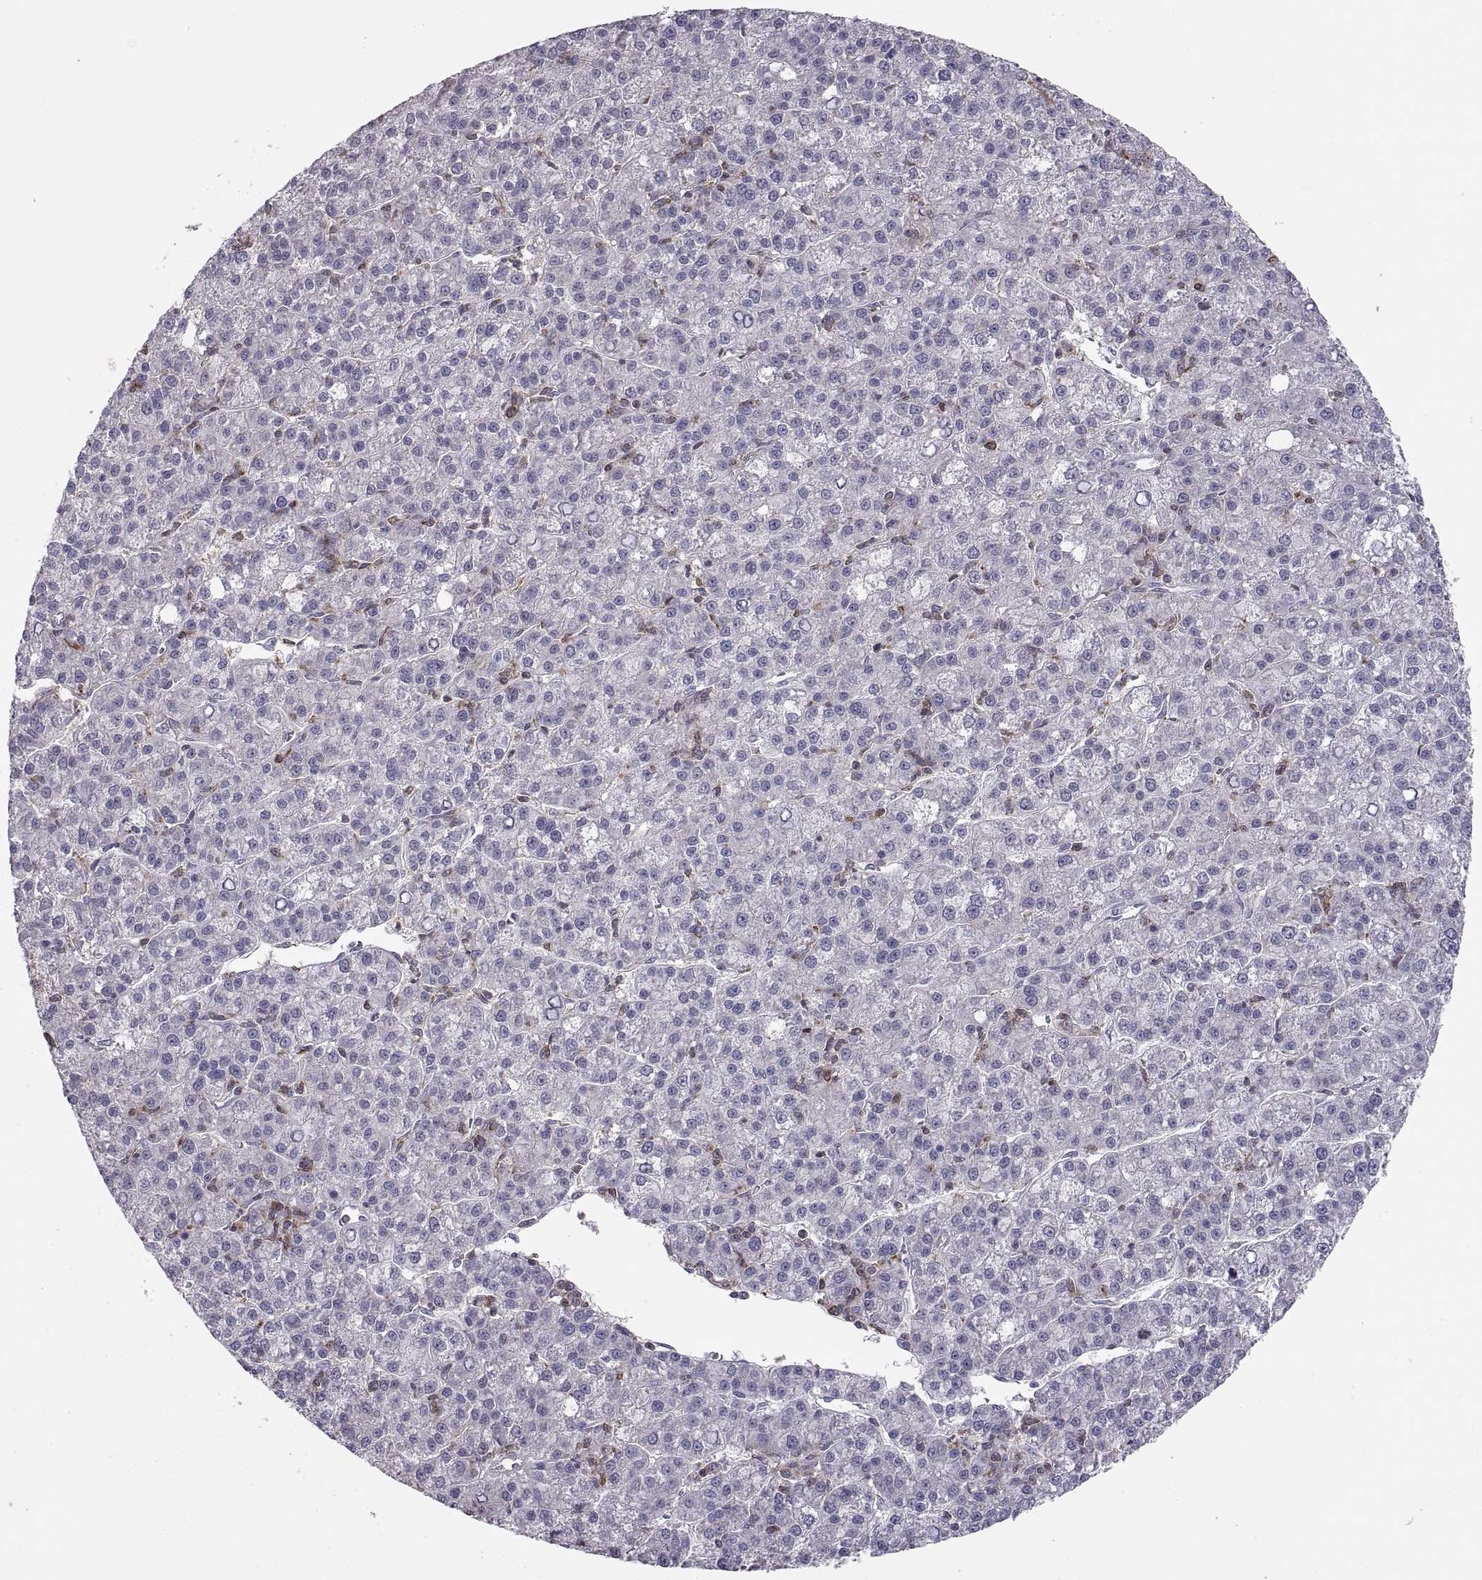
{"staining": {"intensity": "negative", "quantity": "none", "location": "none"}, "tissue": "liver cancer", "cell_type": "Tumor cells", "image_type": "cancer", "snomed": [{"axis": "morphology", "description": "Carcinoma, Hepatocellular, NOS"}, {"axis": "topography", "description": "Liver"}], "caption": "Liver hepatocellular carcinoma stained for a protein using immunohistochemistry (IHC) shows no expression tumor cells.", "gene": "EZR", "patient": {"sex": "female", "age": 60}}